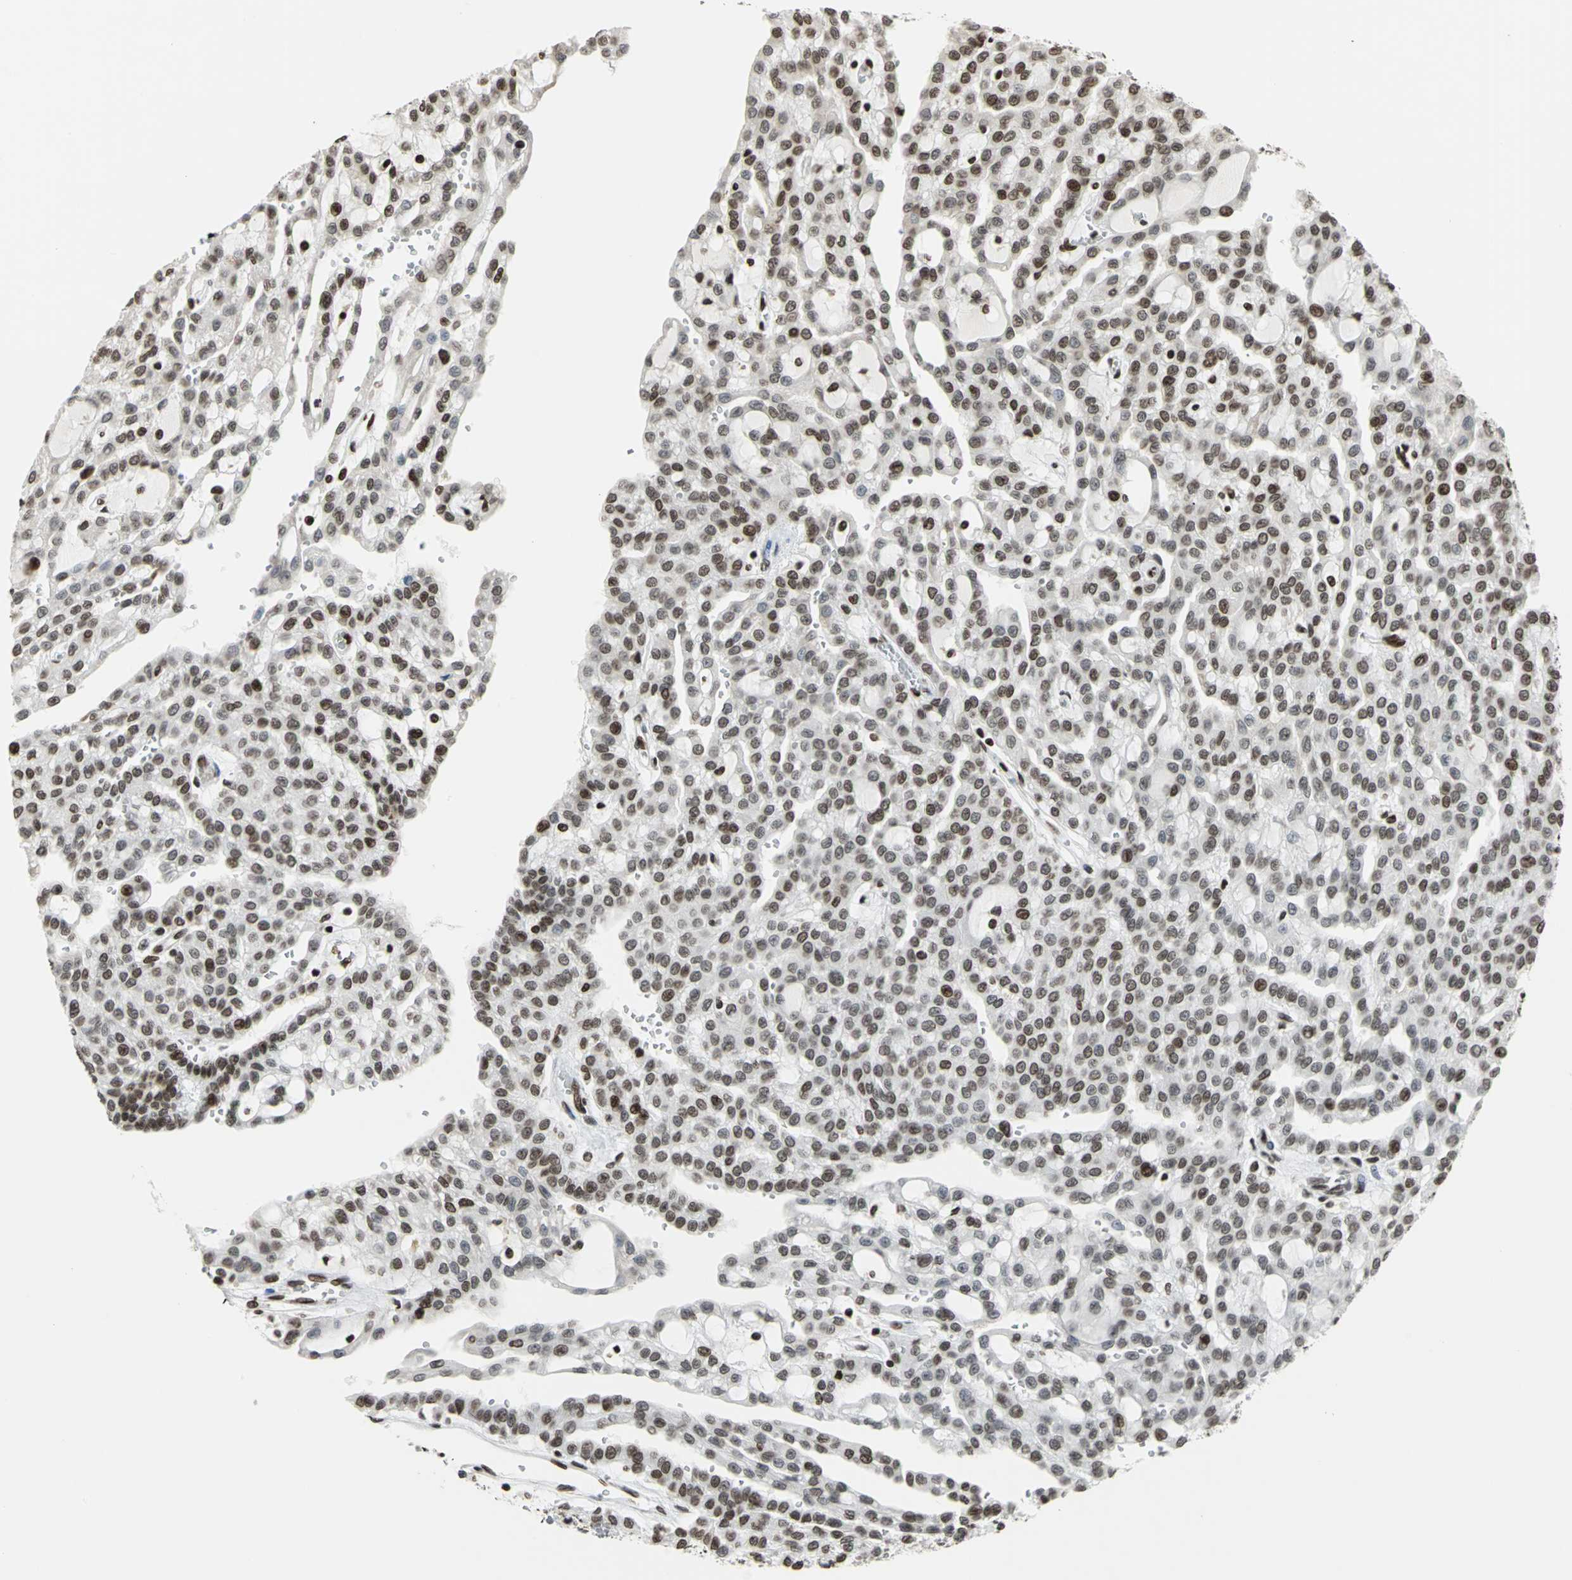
{"staining": {"intensity": "strong", "quantity": ">75%", "location": "nuclear"}, "tissue": "renal cancer", "cell_type": "Tumor cells", "image_type": "cancer", "snomed": [{"axis": "morphology", "description": "Adenocarcinoma, NOS"}, {"axis": "topography", "description": "Kidney"}], "caption": "Immunohistochemical staining of human renal cancer demonstrates high levels of strong nuclear protein staining in about >75% of tumor cells. Using DAB (brown) and hematoxylin (blue) stains, captured at high magnification using brightfield microscopy.", "gene": "HMGB1", "patient": {"sex": "male", "age": 63}}